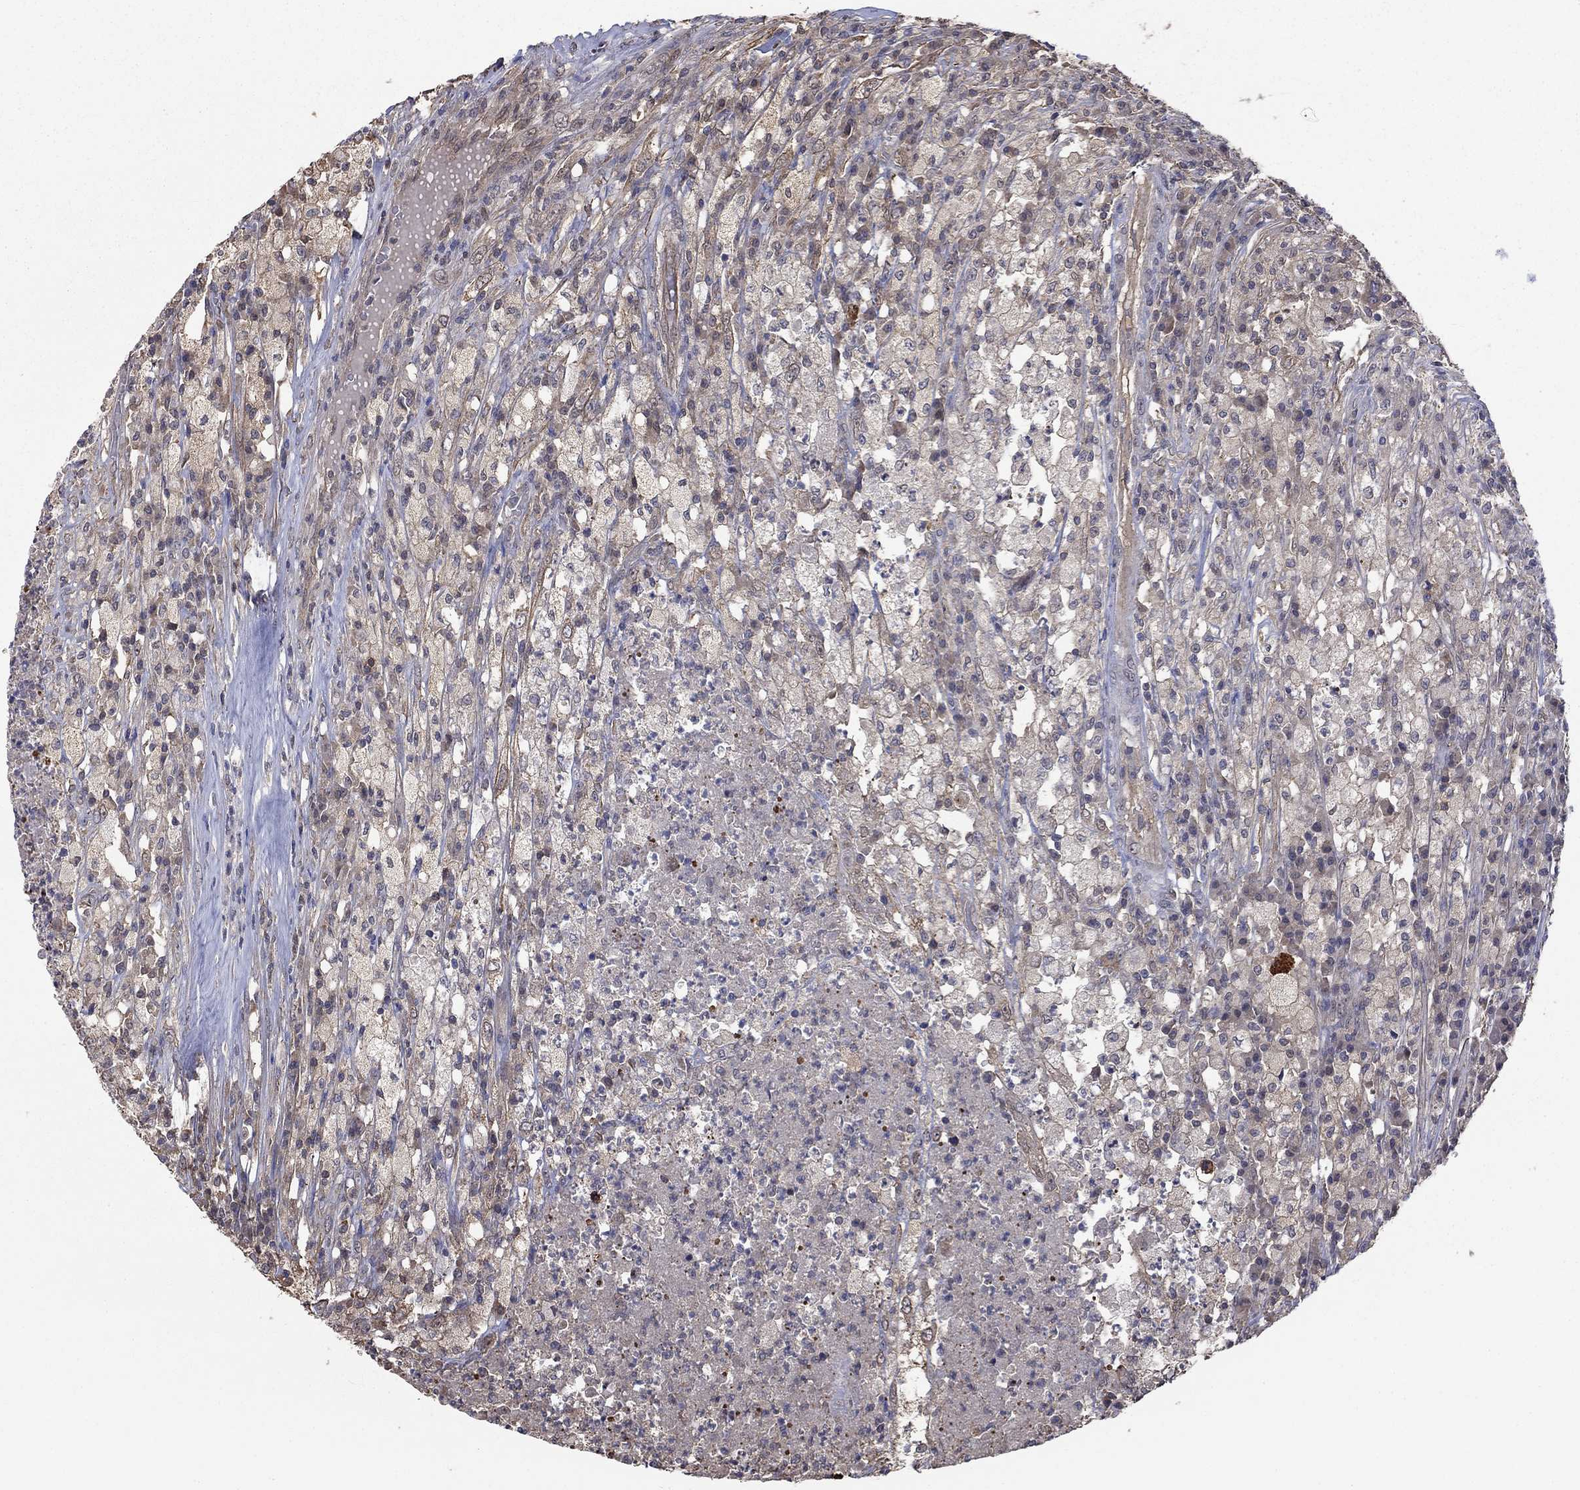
{"staining": {"intensity": "negative", "quantity": "none", "location": "none"}, "tissue": "testis cancer", "cell_type": "Tumor cells", "image_type": "cancer", "snomed": [{"axis": "morphology", "description": "Necrosis, NOS"}, {"axis": "morphology", "description": "Carcinoma, Embryonal, NOS"}, {"axis": "topography", "description": "Testis"}], "caption": "There is no significant expression in tumor cells of testis cancer (embryonal carcinoma).", "gene": "RNF114", "patient": {"sex": "male", "age": 19}}